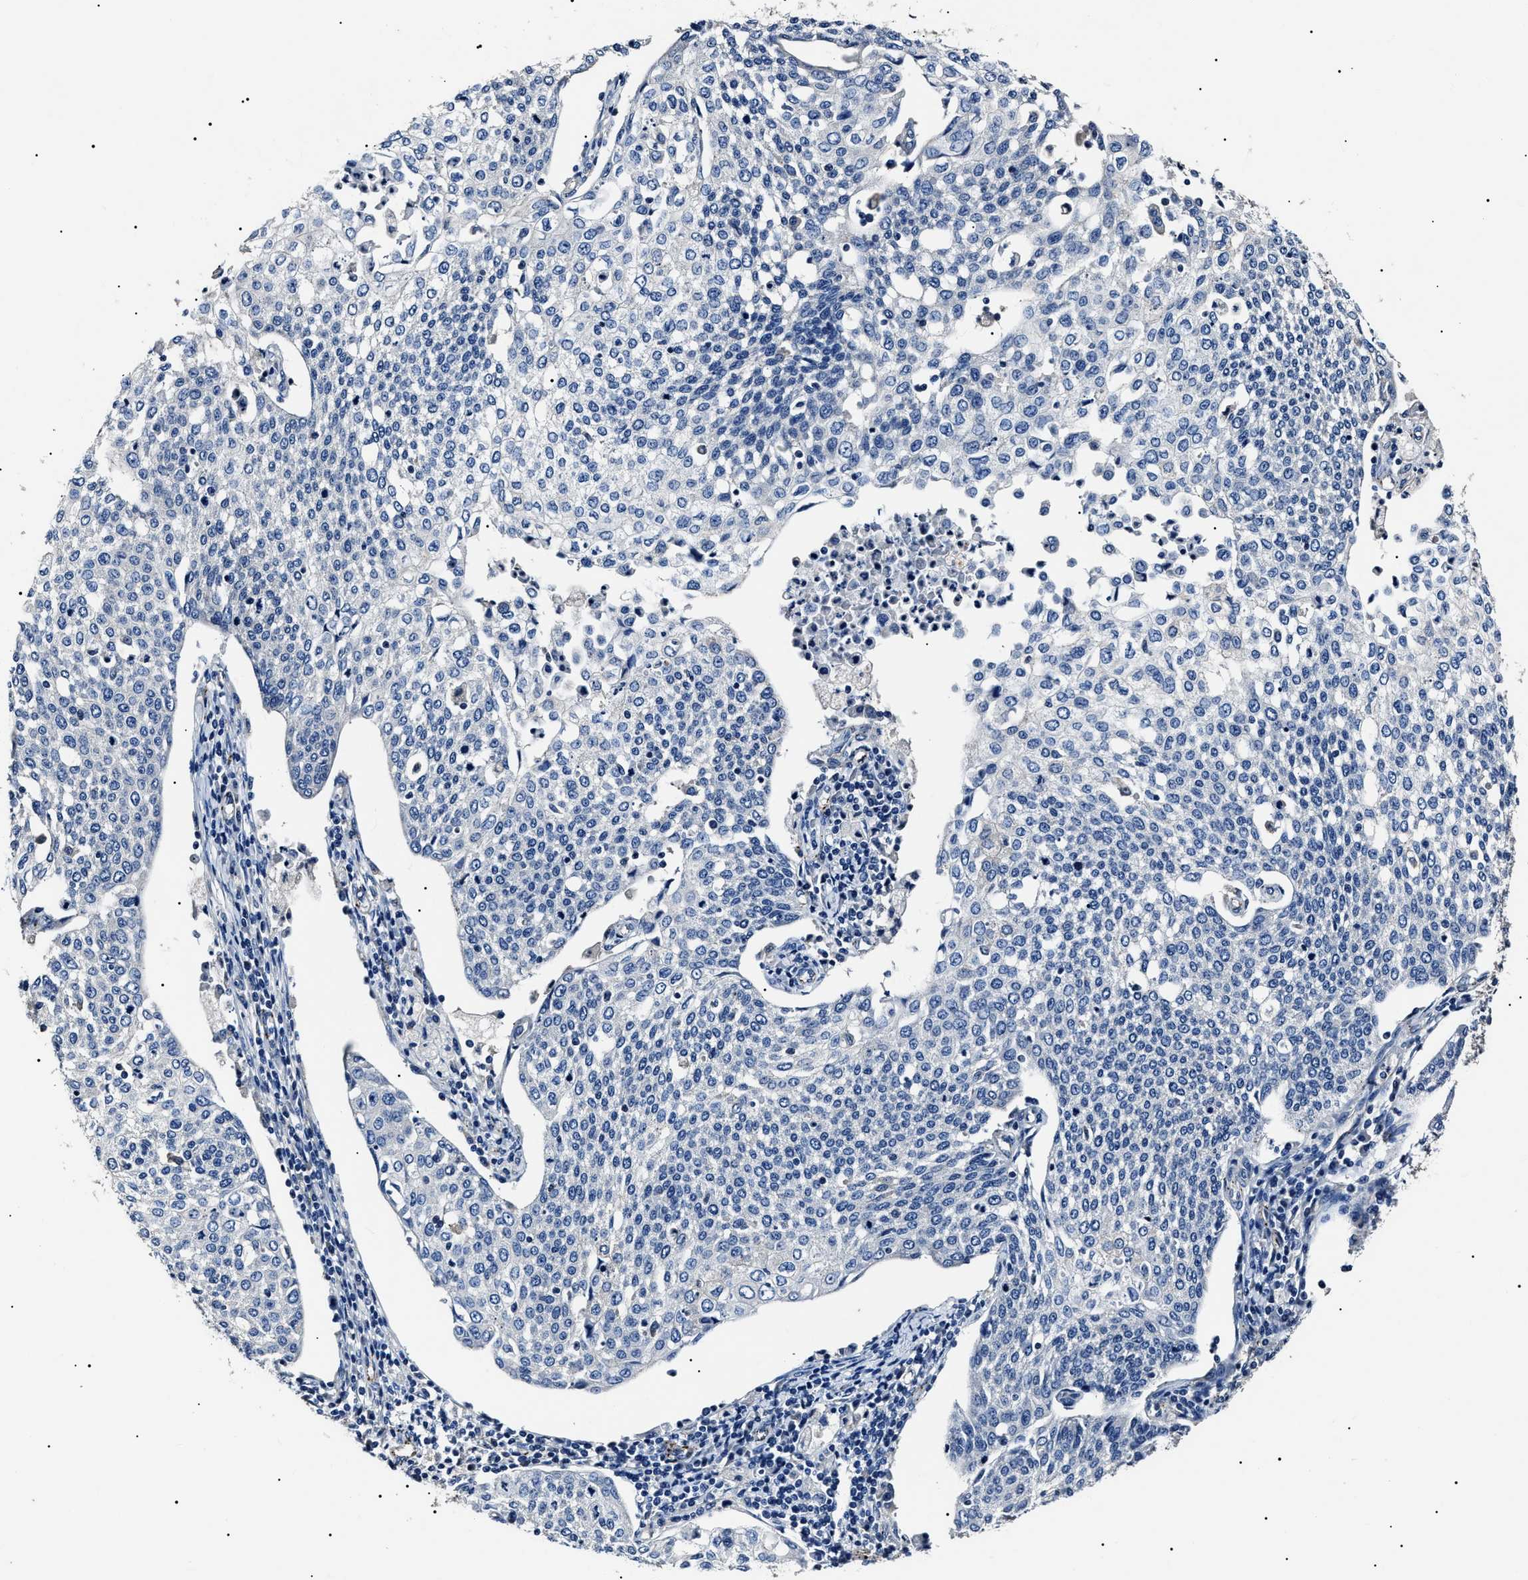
{"staining": {"intensity": "negative", "quantity": "none", "location": "none"}, "tissue": "cervical cancer", "cell_type": "Tumor cells", "image_type": "cancer", "snomed": [{"axis": "morphology", "description": "Squamous cell carcinoma, NOS"}, {"axis": "topography", "description": "Cervix"}], "caption": "This is a micrograph of immunohistochemistry staining of squamous cell carcinoma (cervical), which shows no positivity in tumor cells.", "gene": "KLHL42", "patient": {"sex": "female", "age": 34}}